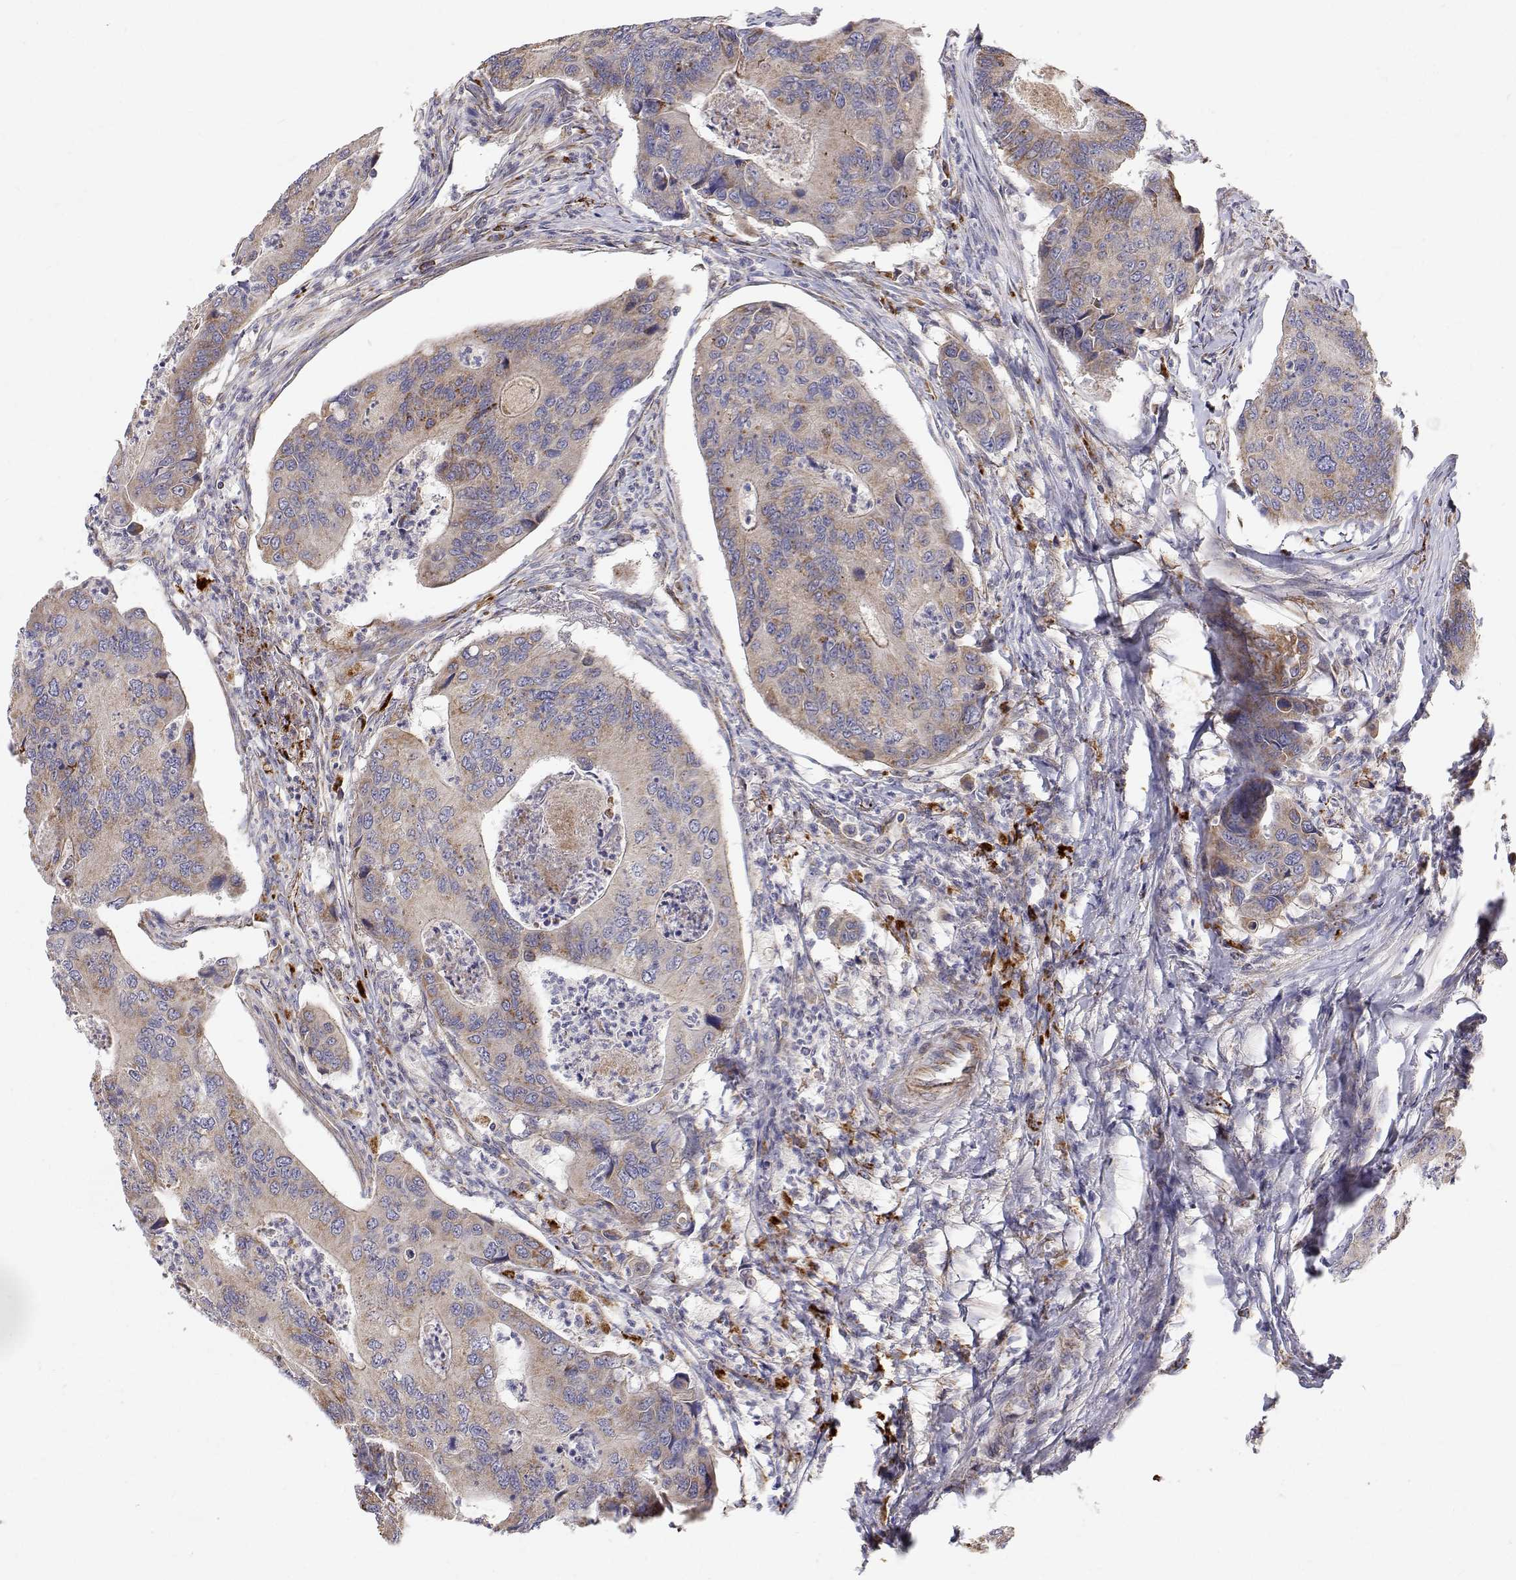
{"staining": {"intensity": "weak", "quantity": "25%-75%", "location": "cytoplasmic/membranous"}, "tissue": "colorectal cancer", "cell_type": "Tumor cells", "image_type": "cancer", "snomed": [{"axis": "morphology", "description": "Adenocarcinoma, NOS"}, {"axis": "topography", "description": "Colon"}], "caption": "Protein expression analysis of human colorectal adenocarcinoma reveals weak cytoplasmic/membranous expression in approximately 25%-75% of tumor cells.", "gene": "SPICE1", "patient": {"sex": "female", "age": 67}}